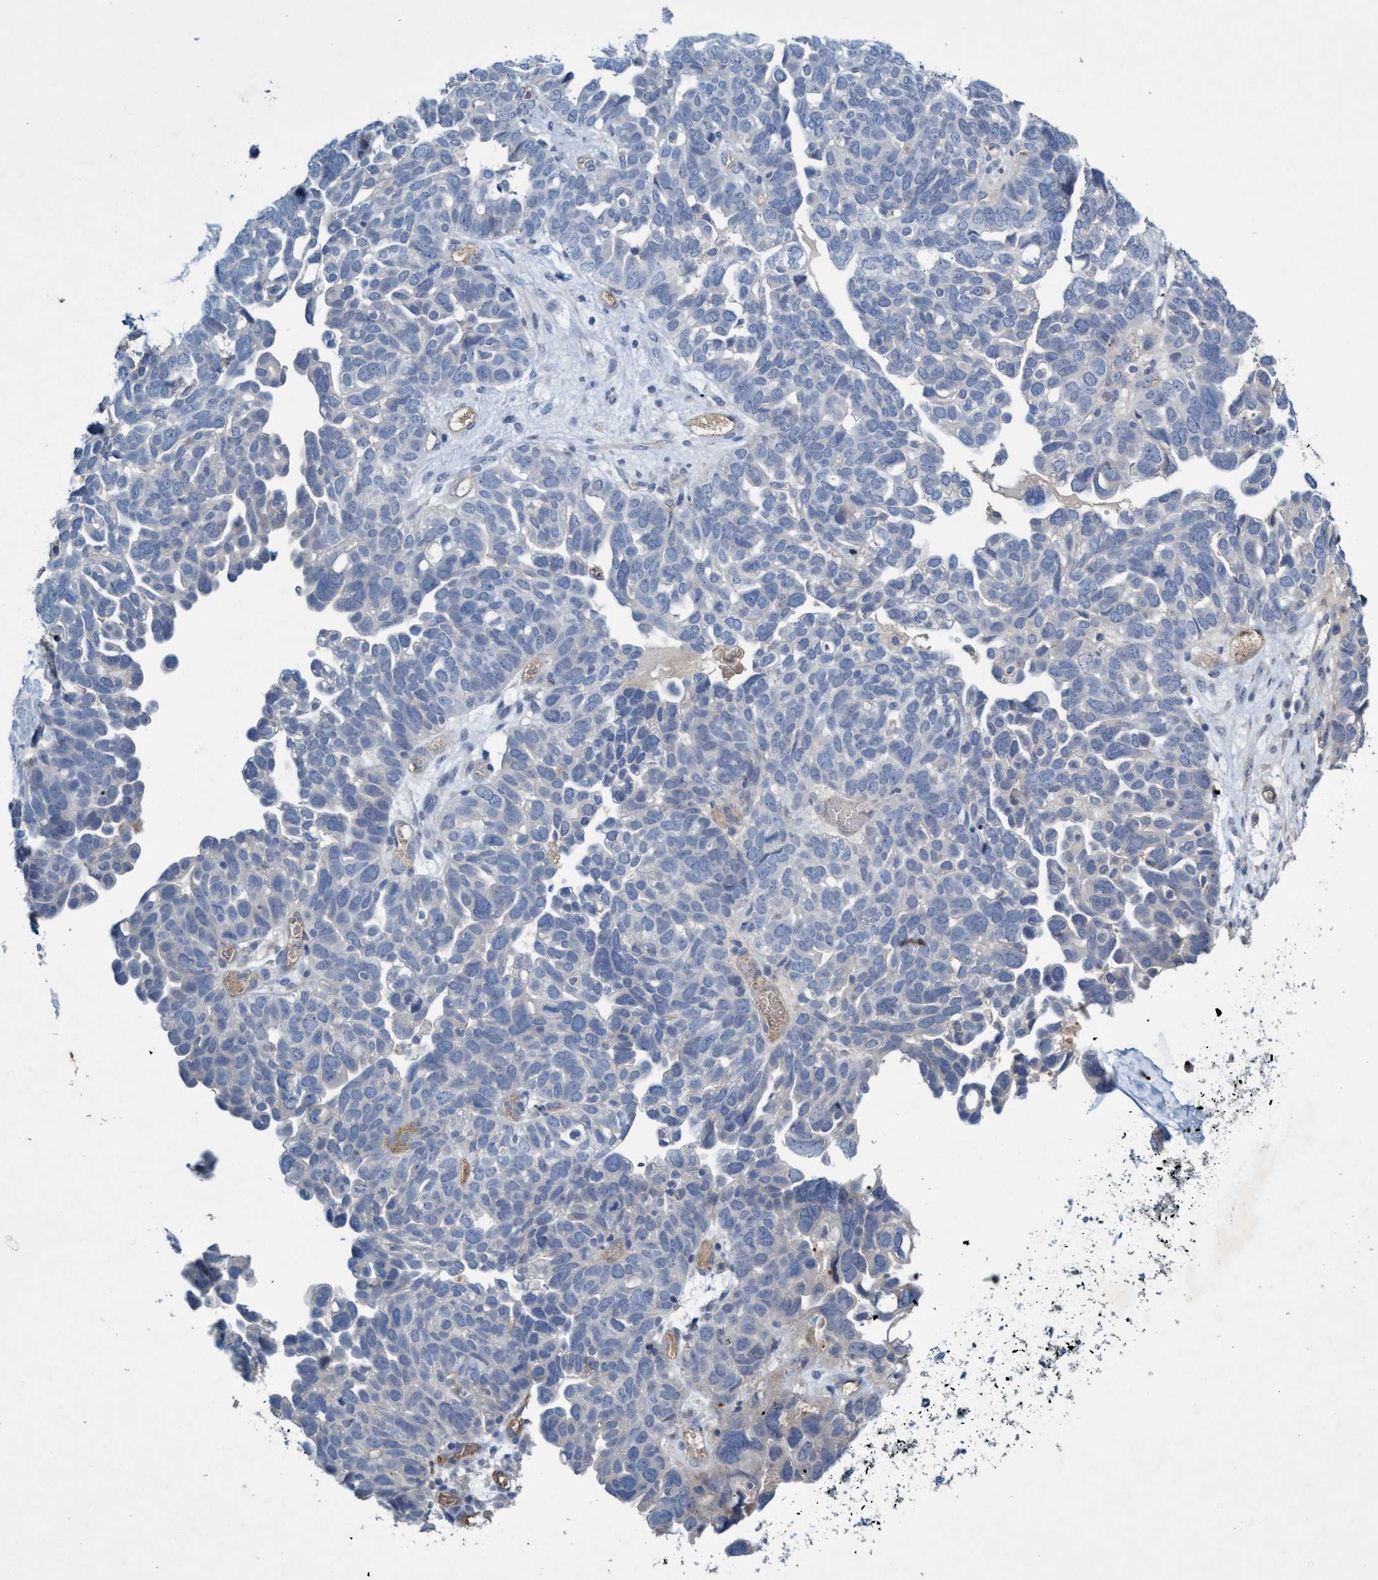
{"staining": {"intensity": "negative", "quantity": "none", "location": "none"}, "tissue": "ovarian cancer", "cell_type": "Tumor cells", "image_type": "cancer", "snomed": [{"axis": "morphology", "description": "Cystadenocarcinoma, mucinous, NOS"}, {"axis": "topography", "description": "Ovary"}], "caption": "Immunohistochemical staining of ovarian cancer shows no significant staining in tumor cells.", "gene": "RNF208", "patient": {"sex": "female", "age": 61}}